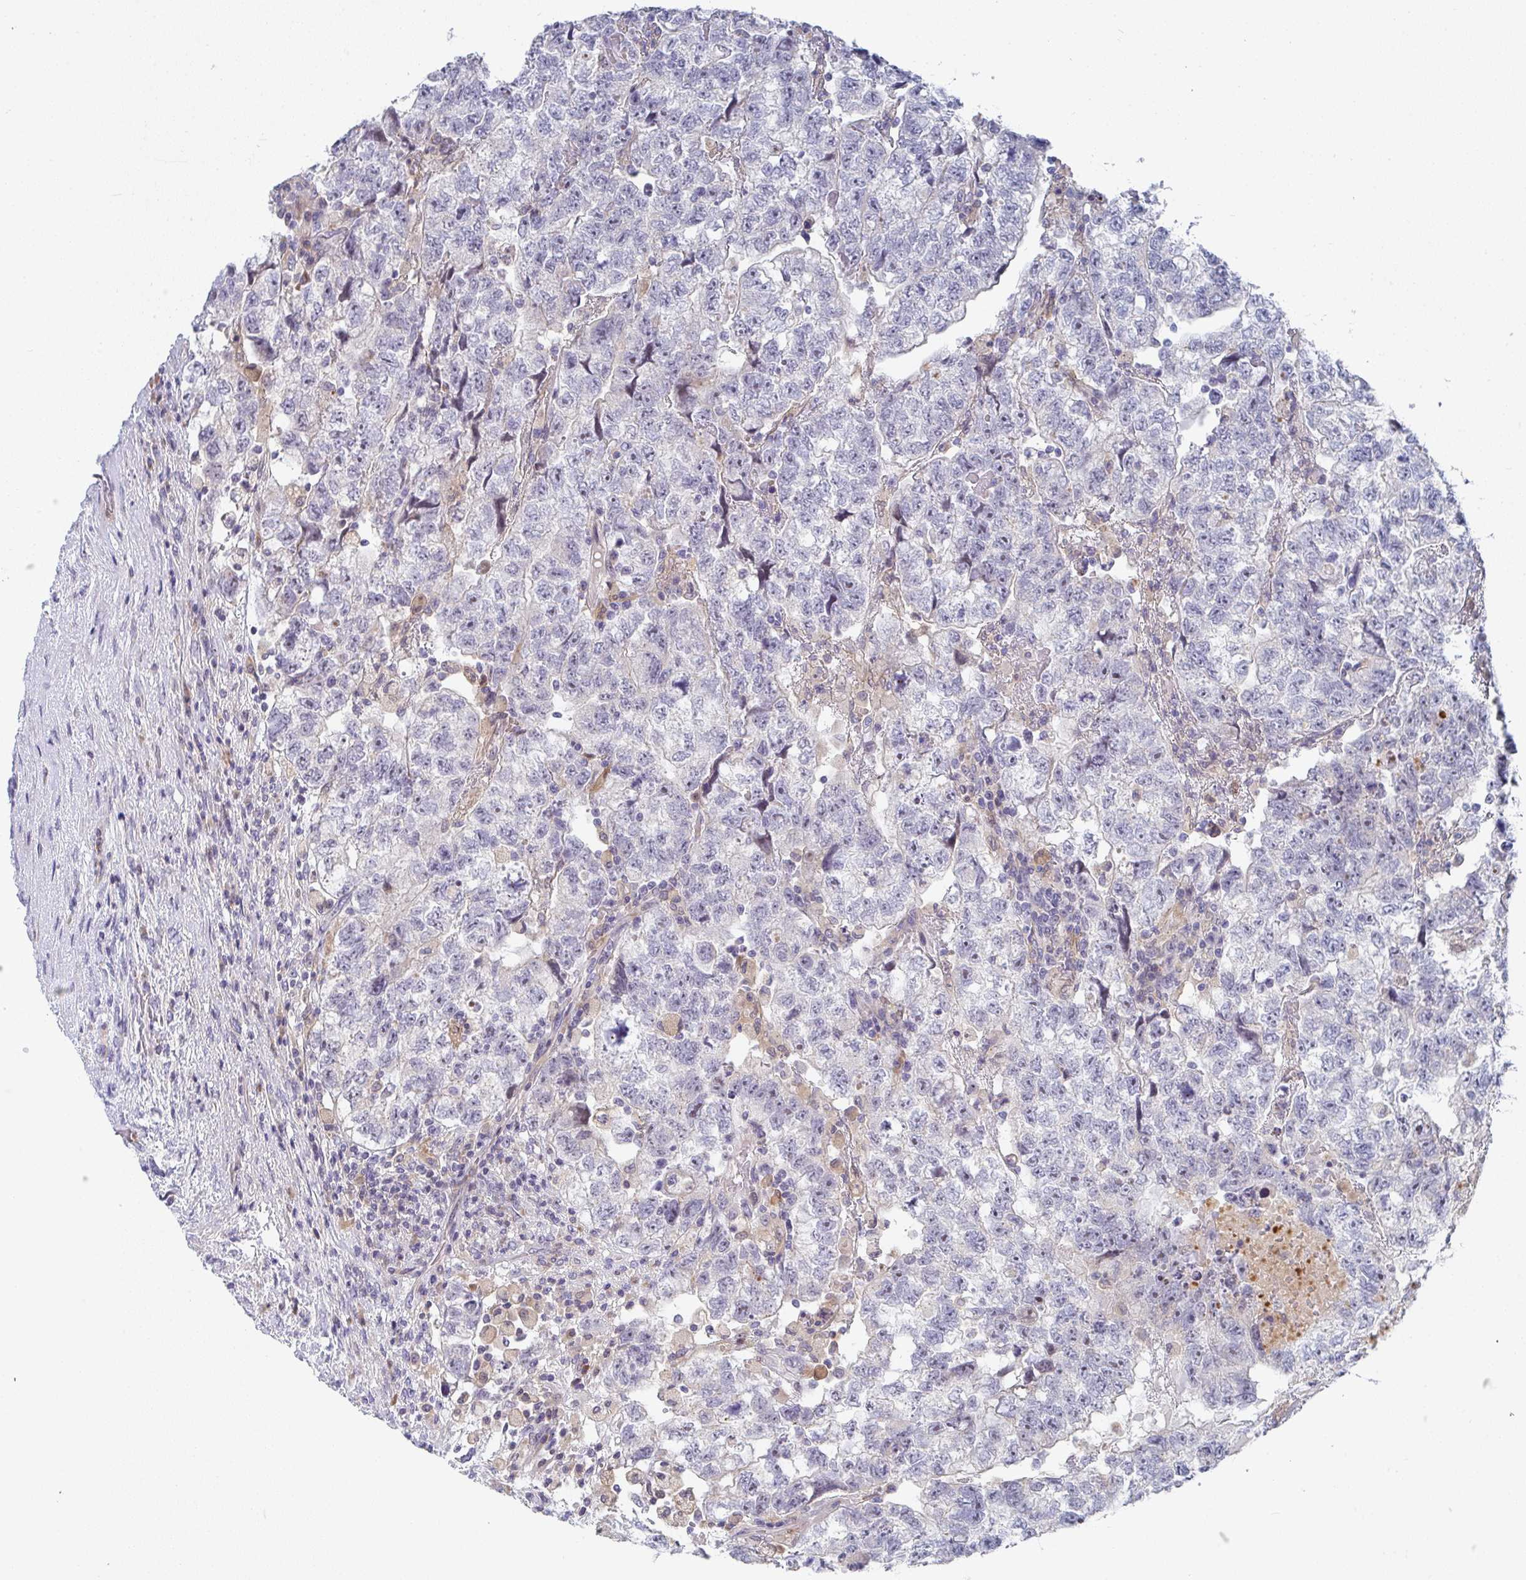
{"staining": {"intensity": "negative", "quantity": "none", "location": "none"}, "tissue": "testis cancer", "cell_type": "Tumor cells", "image_type": "cancer", "snomed": [{"axis": "morphology", "description": "Normal tissue, NOS"}, {"axis": "morphology", "description": "Carcinoma, Embryonal, NOS"}, {"axis": "topography", "description": "Testis"}], "caption": "The immunohistochemistry (IHC) photomicrograph has no significant expression in tumor cells of testis cancer (embryonal carcinoma) tissue. The staining was performed using DAB (3,3'-diaminobenzidine) to visualize the protein expression in brown, while the nuclei were stained in blue with hematoxylin (Magnification: 20x).", "gene": "KLHL33", "patient": {"sex": "male", "age": 36}}